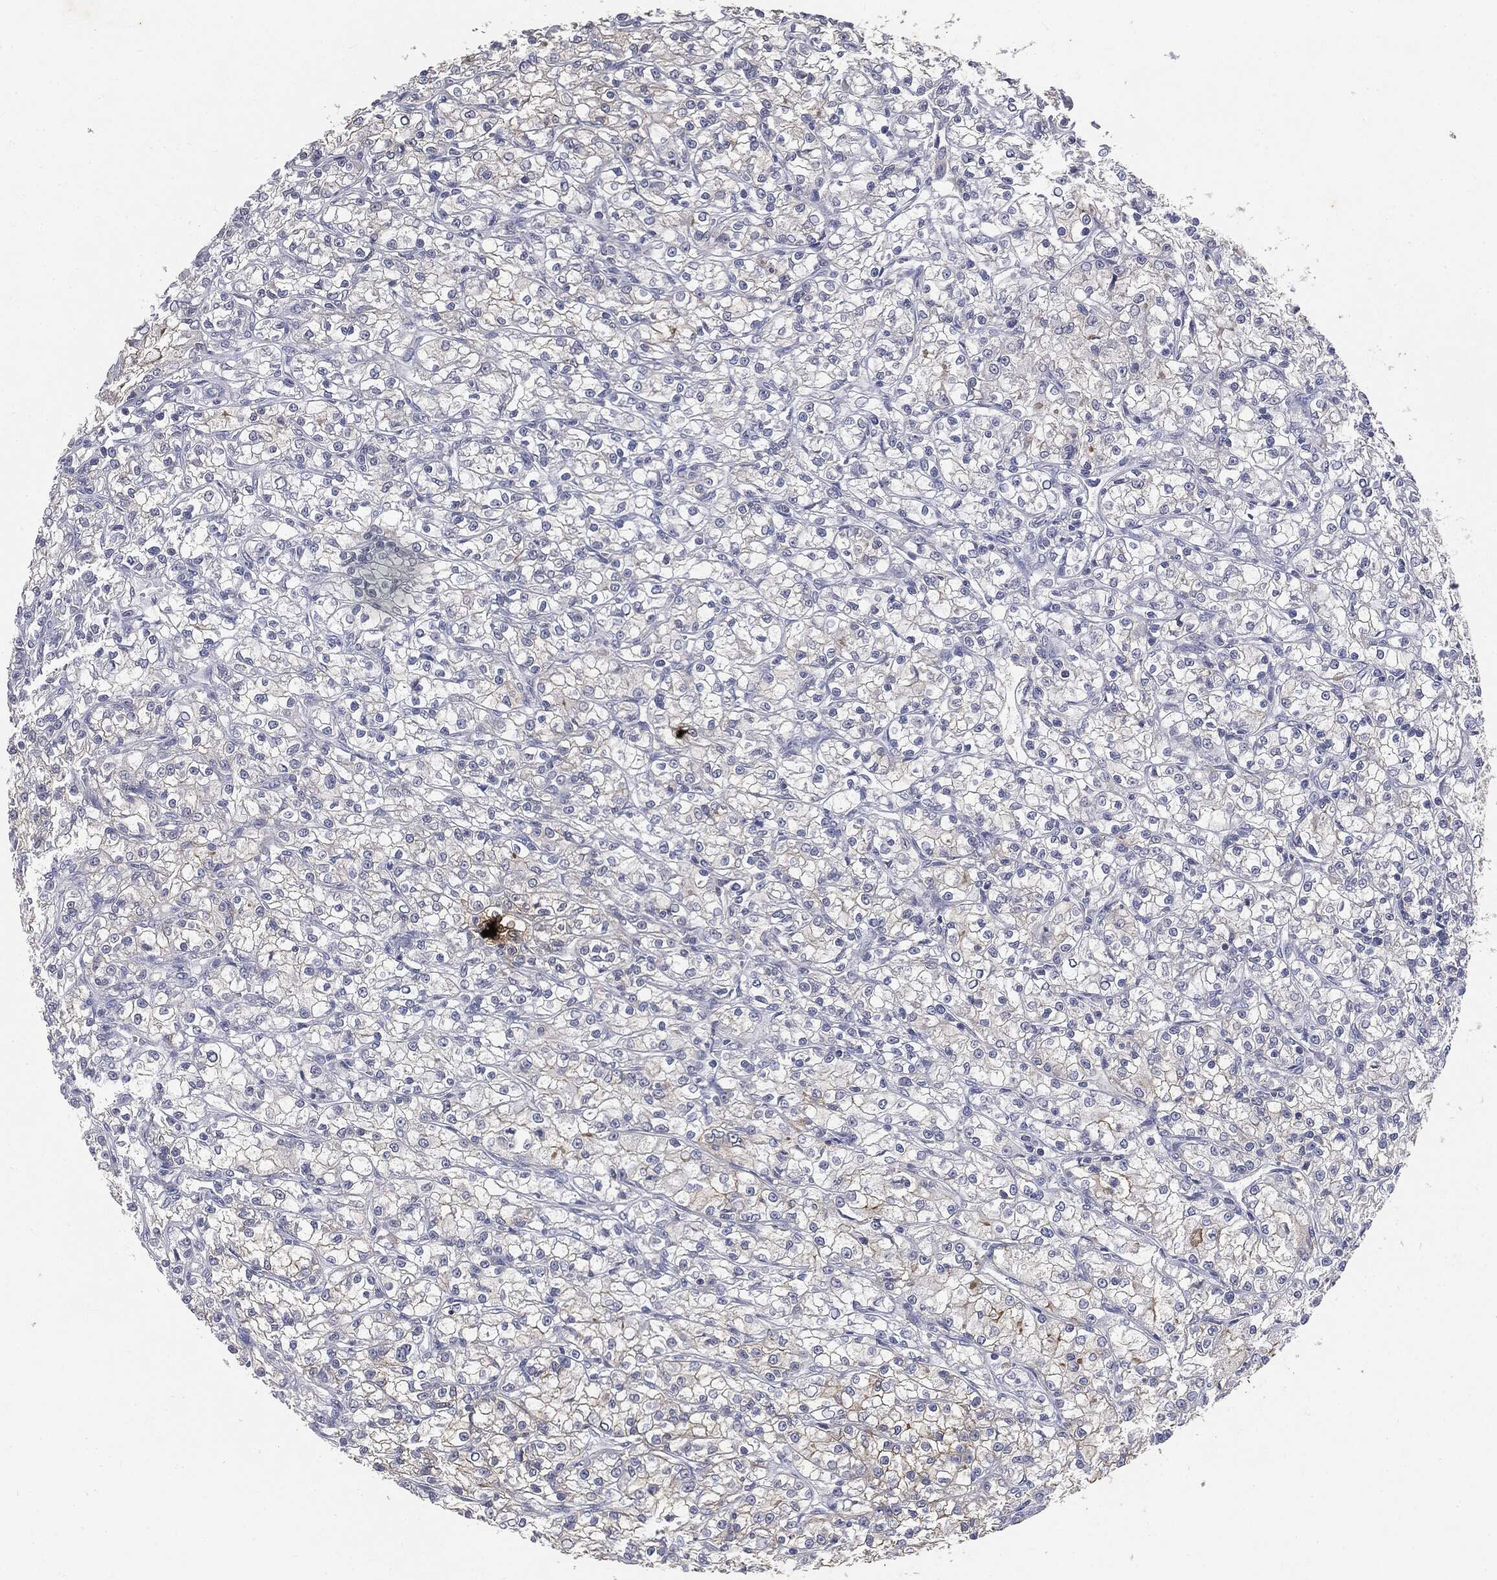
{"staining": {"intensity": "moderate", "quantity": "<25%", "location": "cytoplasmic/membranous"}, "tissue": "renal cancer", "cell_type": "Tumor cells", "image_type": "cancer", "snomed": [{"axis": "morphology", "description": "Adenocarcinoma, NOS"}, {"axis": "topography", "description": "Kidney"}], "caption": "Immunohistochemistry (IHC) histopathology image of neoplastic tissue: renal cancer (adenocarcinoma) stained using immunohistochemistry reveals low levels of moderate protein expression localized specifically in the cytoplasmic/membranous of tumor cells, appearing as a cytoplasmic/membranous brown color.", "gene": "SLC2A2", "patient": {"sex": "female", "age": 59}}